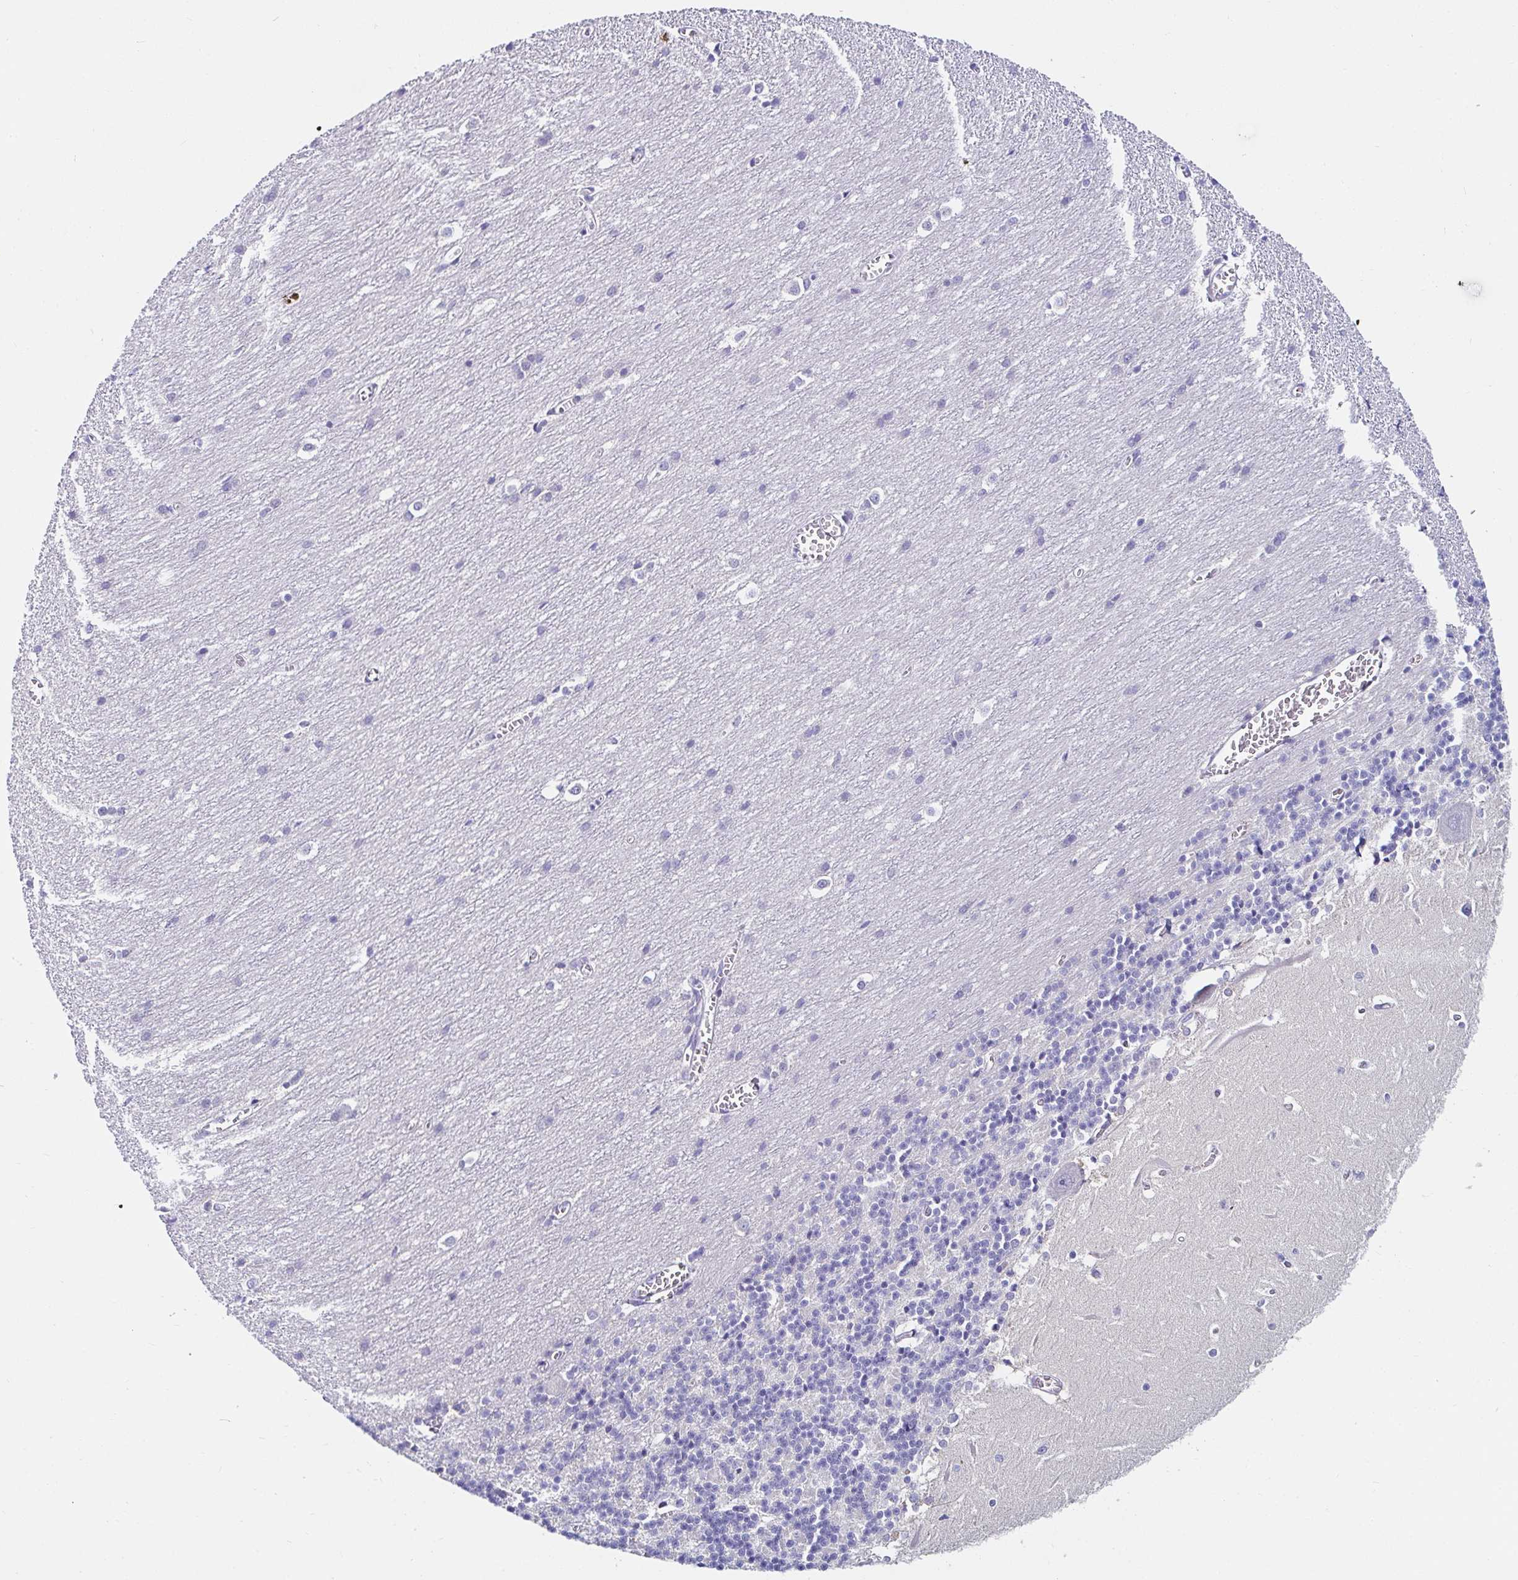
{"staining": {"intensity": "negative", "quantity": "none", "location": "none"}, "tissue": "cerebellum", "cell_type": "Cells in granular layer", "image_type": "normal", "snomed": [{"axis": "morphology", "description": "Normal tissue, NOS"}, {"axis": "topography", "description": "Cerebellum"}], "caption": "A high-resolution image shows immunohistochemistry (IHC) staining of unremarkable cerebellum, which demonstrates no significant expression in cells in granular layer.", "gene": "C4orf17", "patient": {"sex": "male", "age": 37}}